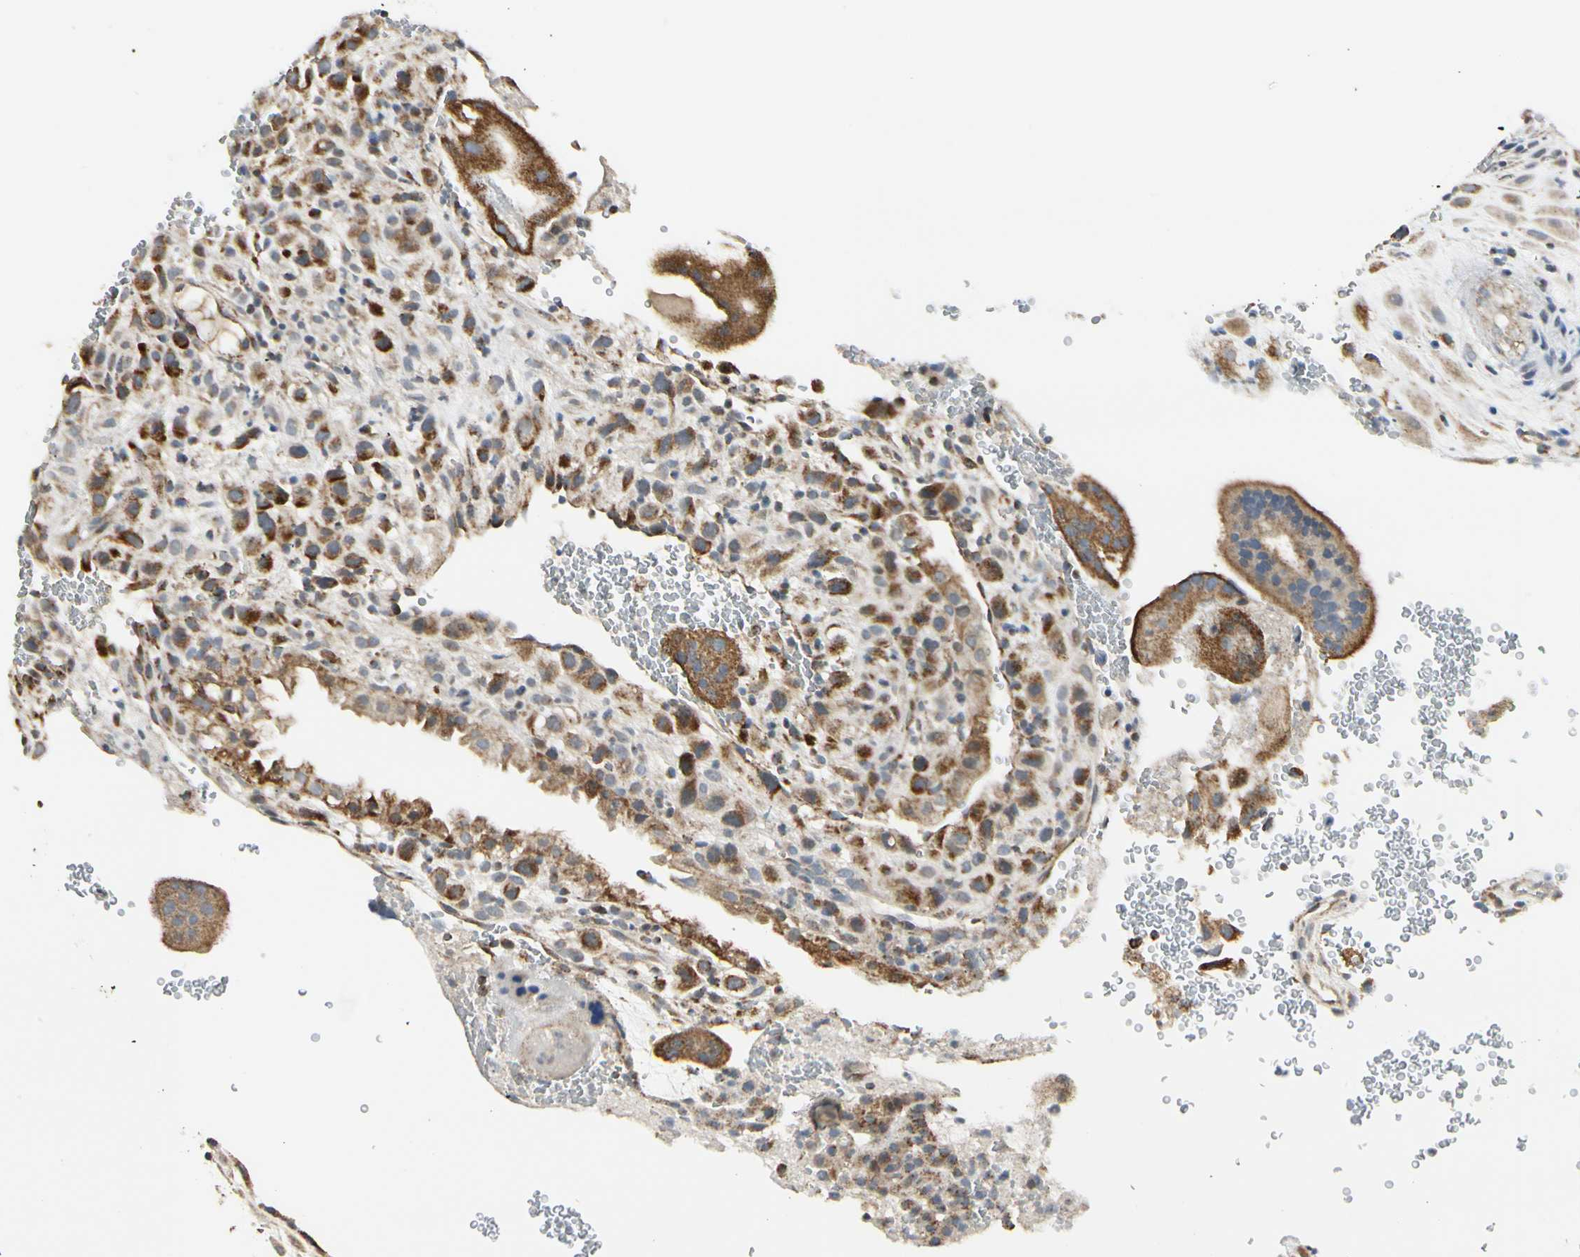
{"staining": {"intensity": "moderate", "quantity": ">75%", "location": "cytoplasmic/membranous"}, "tissue": "placenta", "cell_type": "Decidual cells", "image_type": "normal", "snomed": [{"axis": "morphology", "description": "Normal tissue, NOS"}, {"axis": "topography", "description": "Placenta"}], "caption": "IHC of benign human placenta reveals medium levels of moderate cytoplasmic/membranous positivity in about >75% of decidual cells. The protein of interest is shown in brown color, while the nuclei are stained blue.", "gene": "ANKS6", "patient": {"sex": "female", "age": 19}}